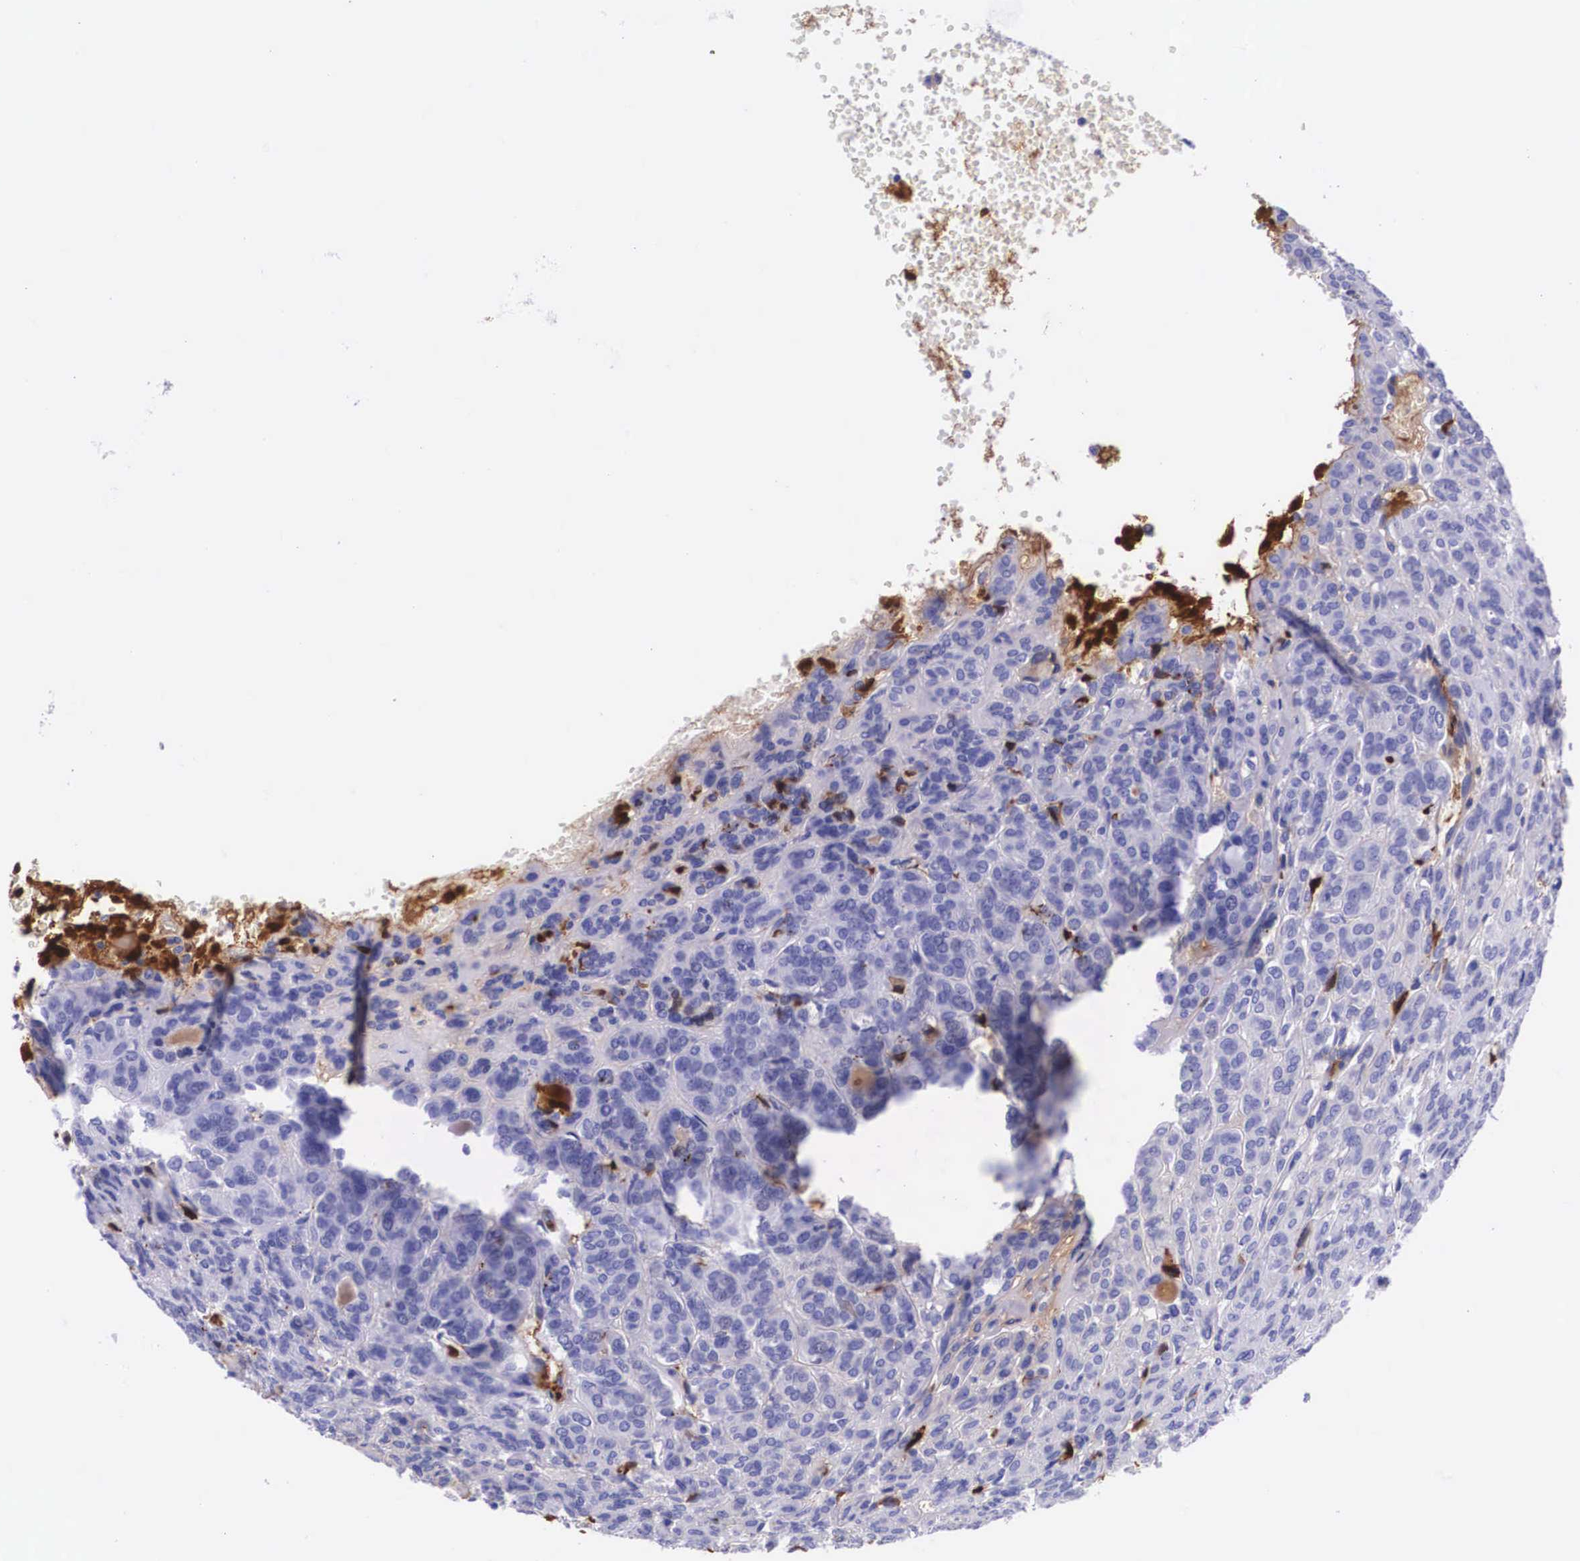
{"staining": {"intensity": "negative", "quantity": "none", "location": "none"}, "tissue": "thyroid cancer", "cell_type": "Tumor cells", "image_type": "cancer", "snomed": [{"axis": "morphology", "description": "Follicular adenoma carcinoma, NOS"}, {"axis": "topography", "description": "Thyroid gland"}], "caption": "Image shows no protein positivity in tumor cells of thyroid cancer tissue. The staining is performed using DAB (3,3'-diaminobenzidine) brown chromogen with nuclei counter-stained in using hematoxylin.", "gene": "PLG", "patient": {"sex": "female", "age": 71}}